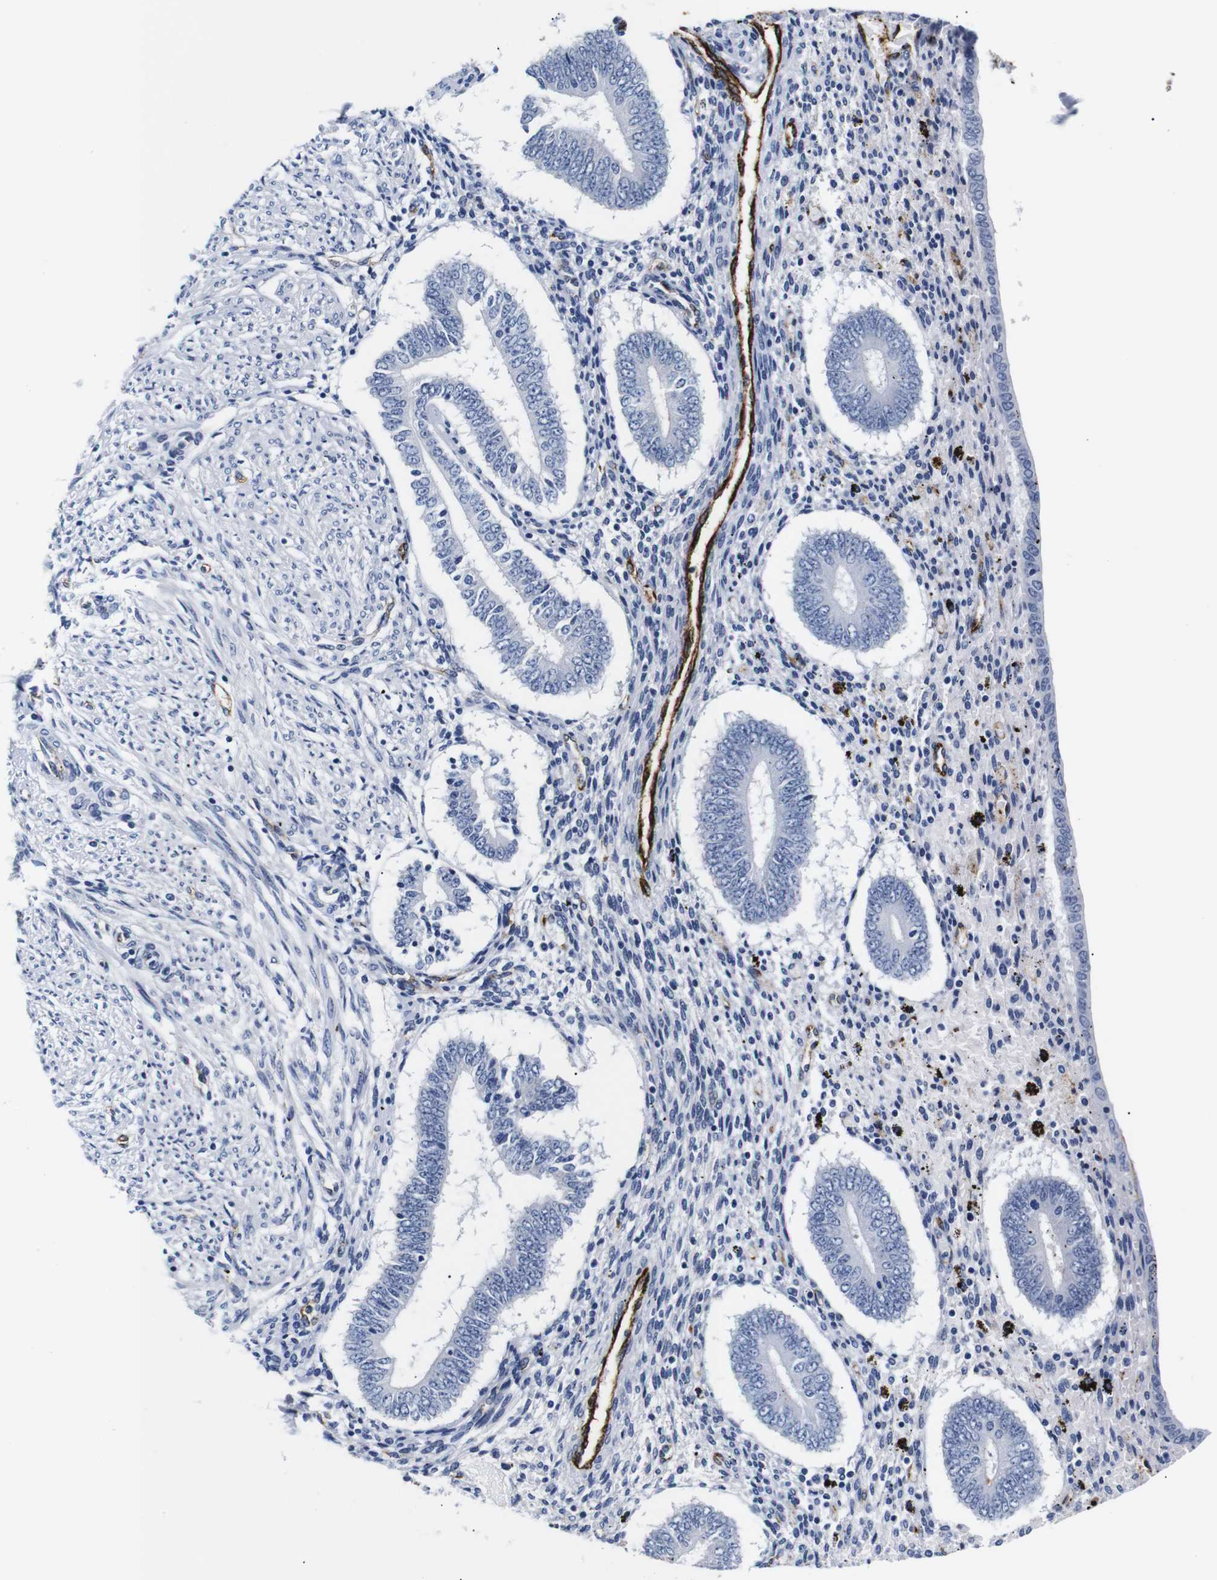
{"staining": {"intensity": "negative", "quantity": "none", "location": "none"}, "tissue": "endometrium", "cell_type": "Cells in endometrial stroma", "image_type": "normal", "snomed": [{"axis": "morphology", "description": "Normal tissue, NOS"}, {"axis": "topography", "description": "Endometrium"}], "caption": "High power microscopy histopathology image of an immunohistochemistry image of normal endometrium, revealing no significant positivity in cells in endometrial stroma.", "gene": "MUC4", "patient": {"sex": "female", "age": 42}}